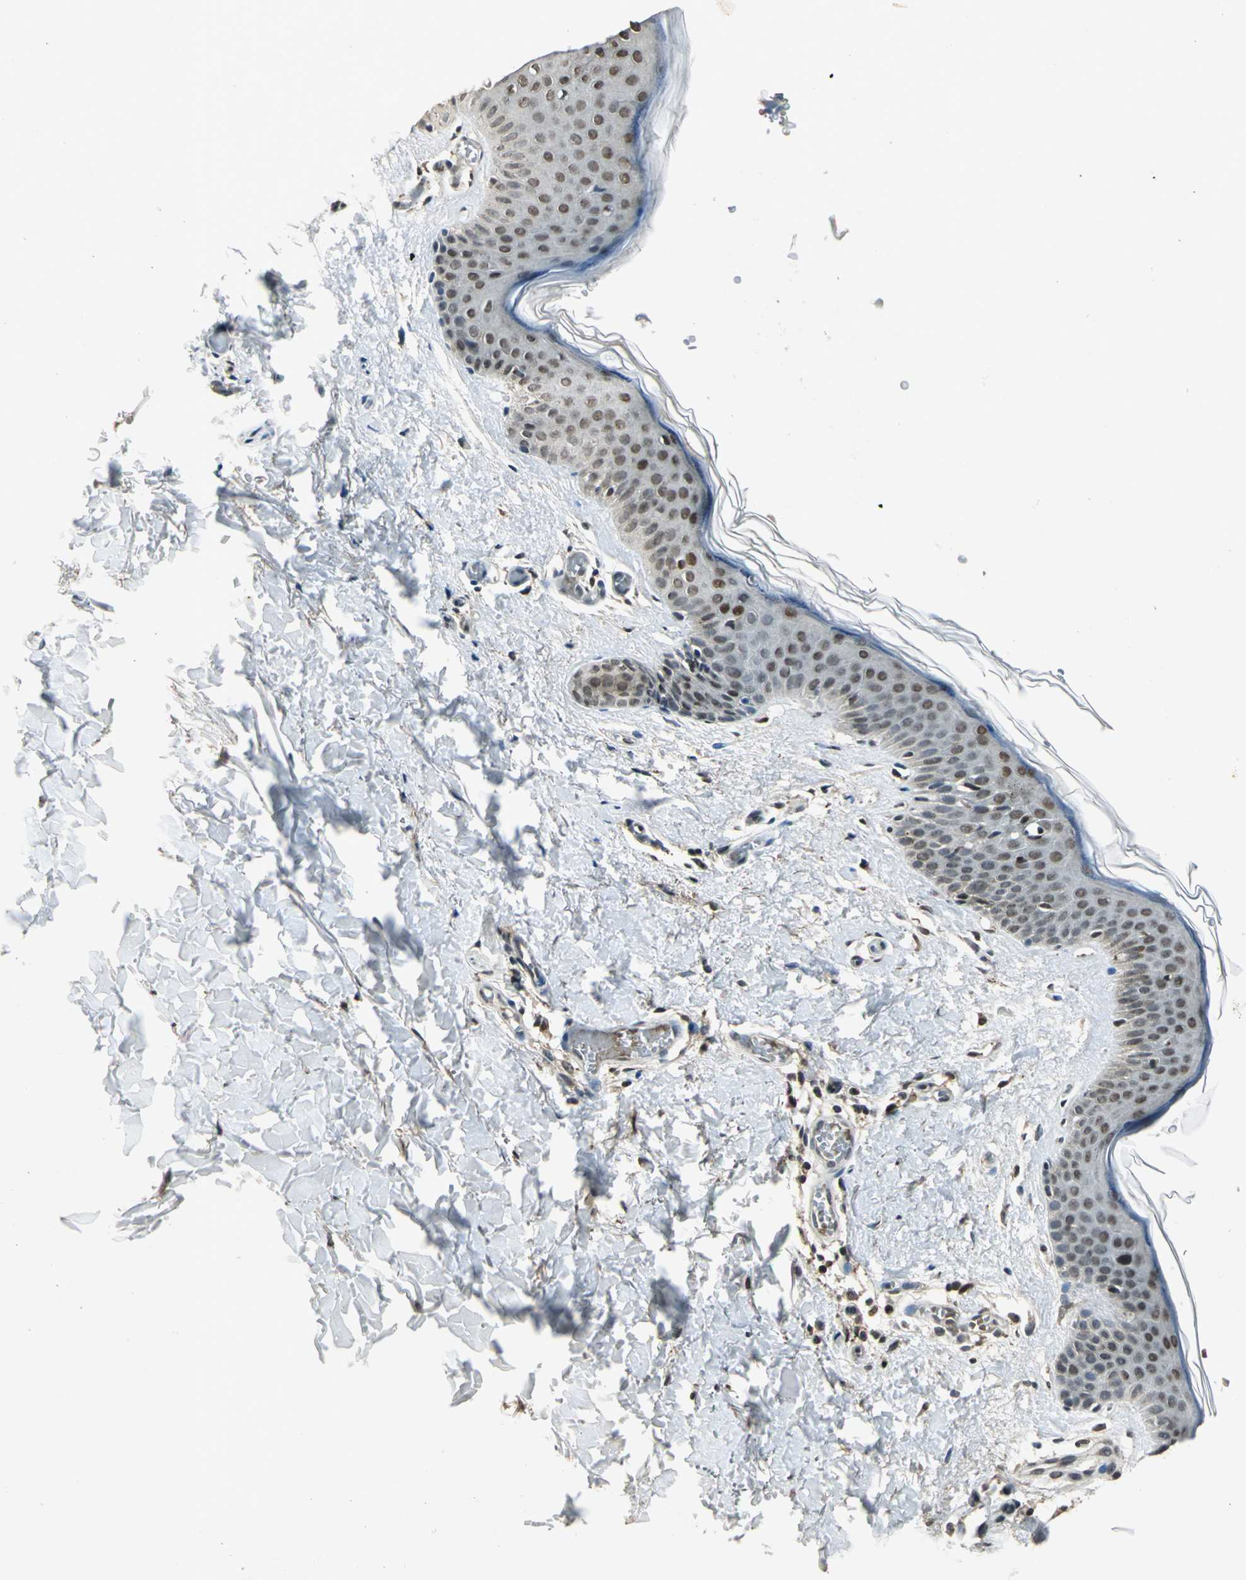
{"staining": {"intensity": "moderate", "quantity": "25%-75%", "location": "nuclear"}, "tissue": "skin", "cell_type": "Fibroblasts", "image_type": "normal", "snomed": [{"axis": "morphology", "description": "Normal tissue, NOS"}, {"axis": "topography", "description": "Skin"}], "caption": "DAB immunohistochemical staining of unremarkable human skin exhibits moderate nuclear protein expression in approximately 25%-75% of fibroblasts.", "gene": "RAD17", "patient": {"sex": "female", "age": 56}}